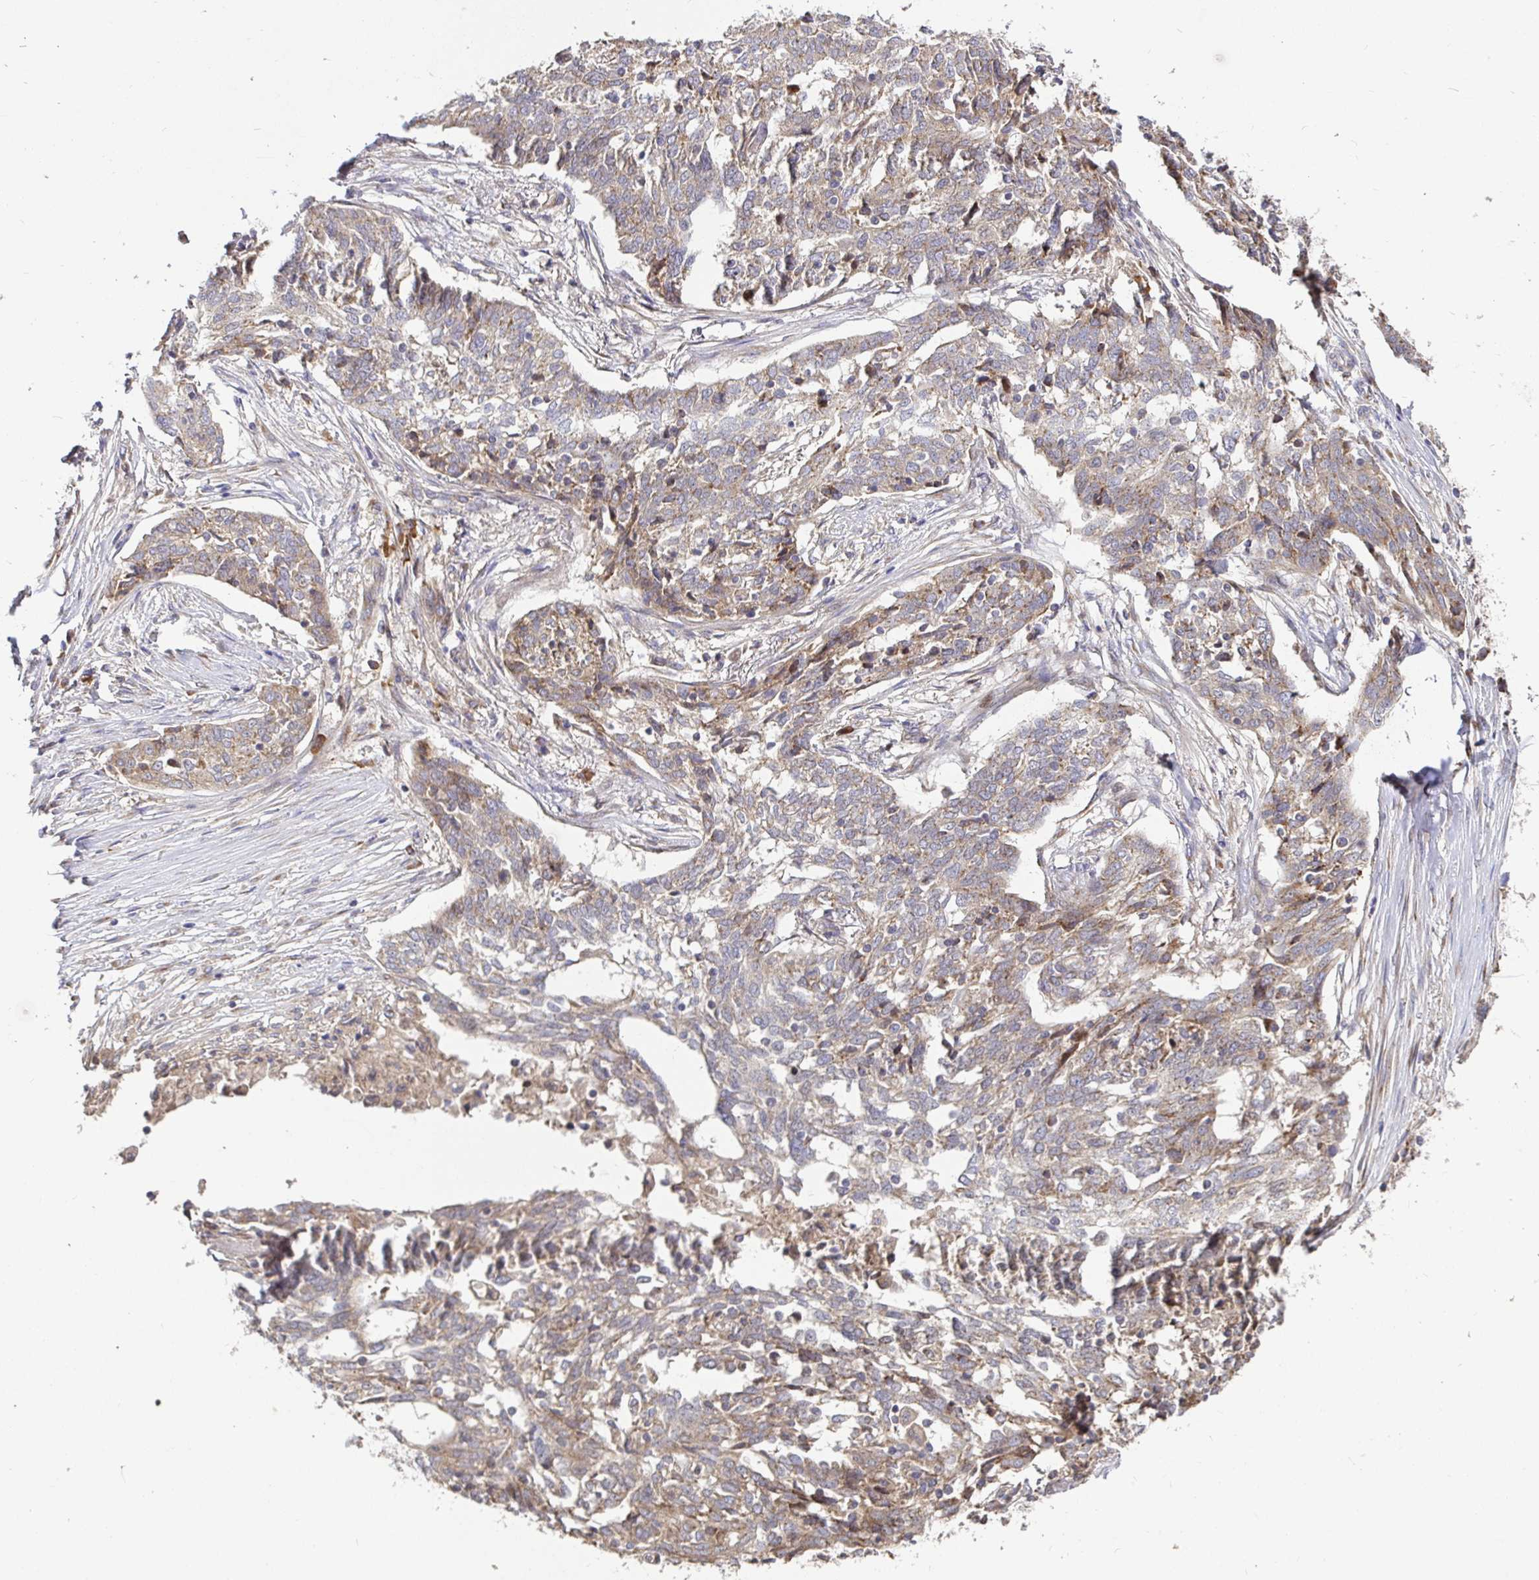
{"staining": {"intensity": "weak", "quantity": ">75%", "location": "cytoplasmic/membranous"}, "tissue": "ovarian cancer", "cell_type": "Tumor cells", "image_type": "cancer", "snomed": [{"axis": "morphology", "description": "Cystadenocarcinoma, serous, NOS"}, {"axis": "topography", "description": "Ovary"}], "caption": "An IHC histopathology image of neoplastic tissue is shown. Protein staining in brown highlights weak cytoplasmic/membranous positivity in serous cystadenocarcinoma (ovarian) within tumor cells.", "gene": "ELP1", "patient": {"sex": "female", "age": 67}}